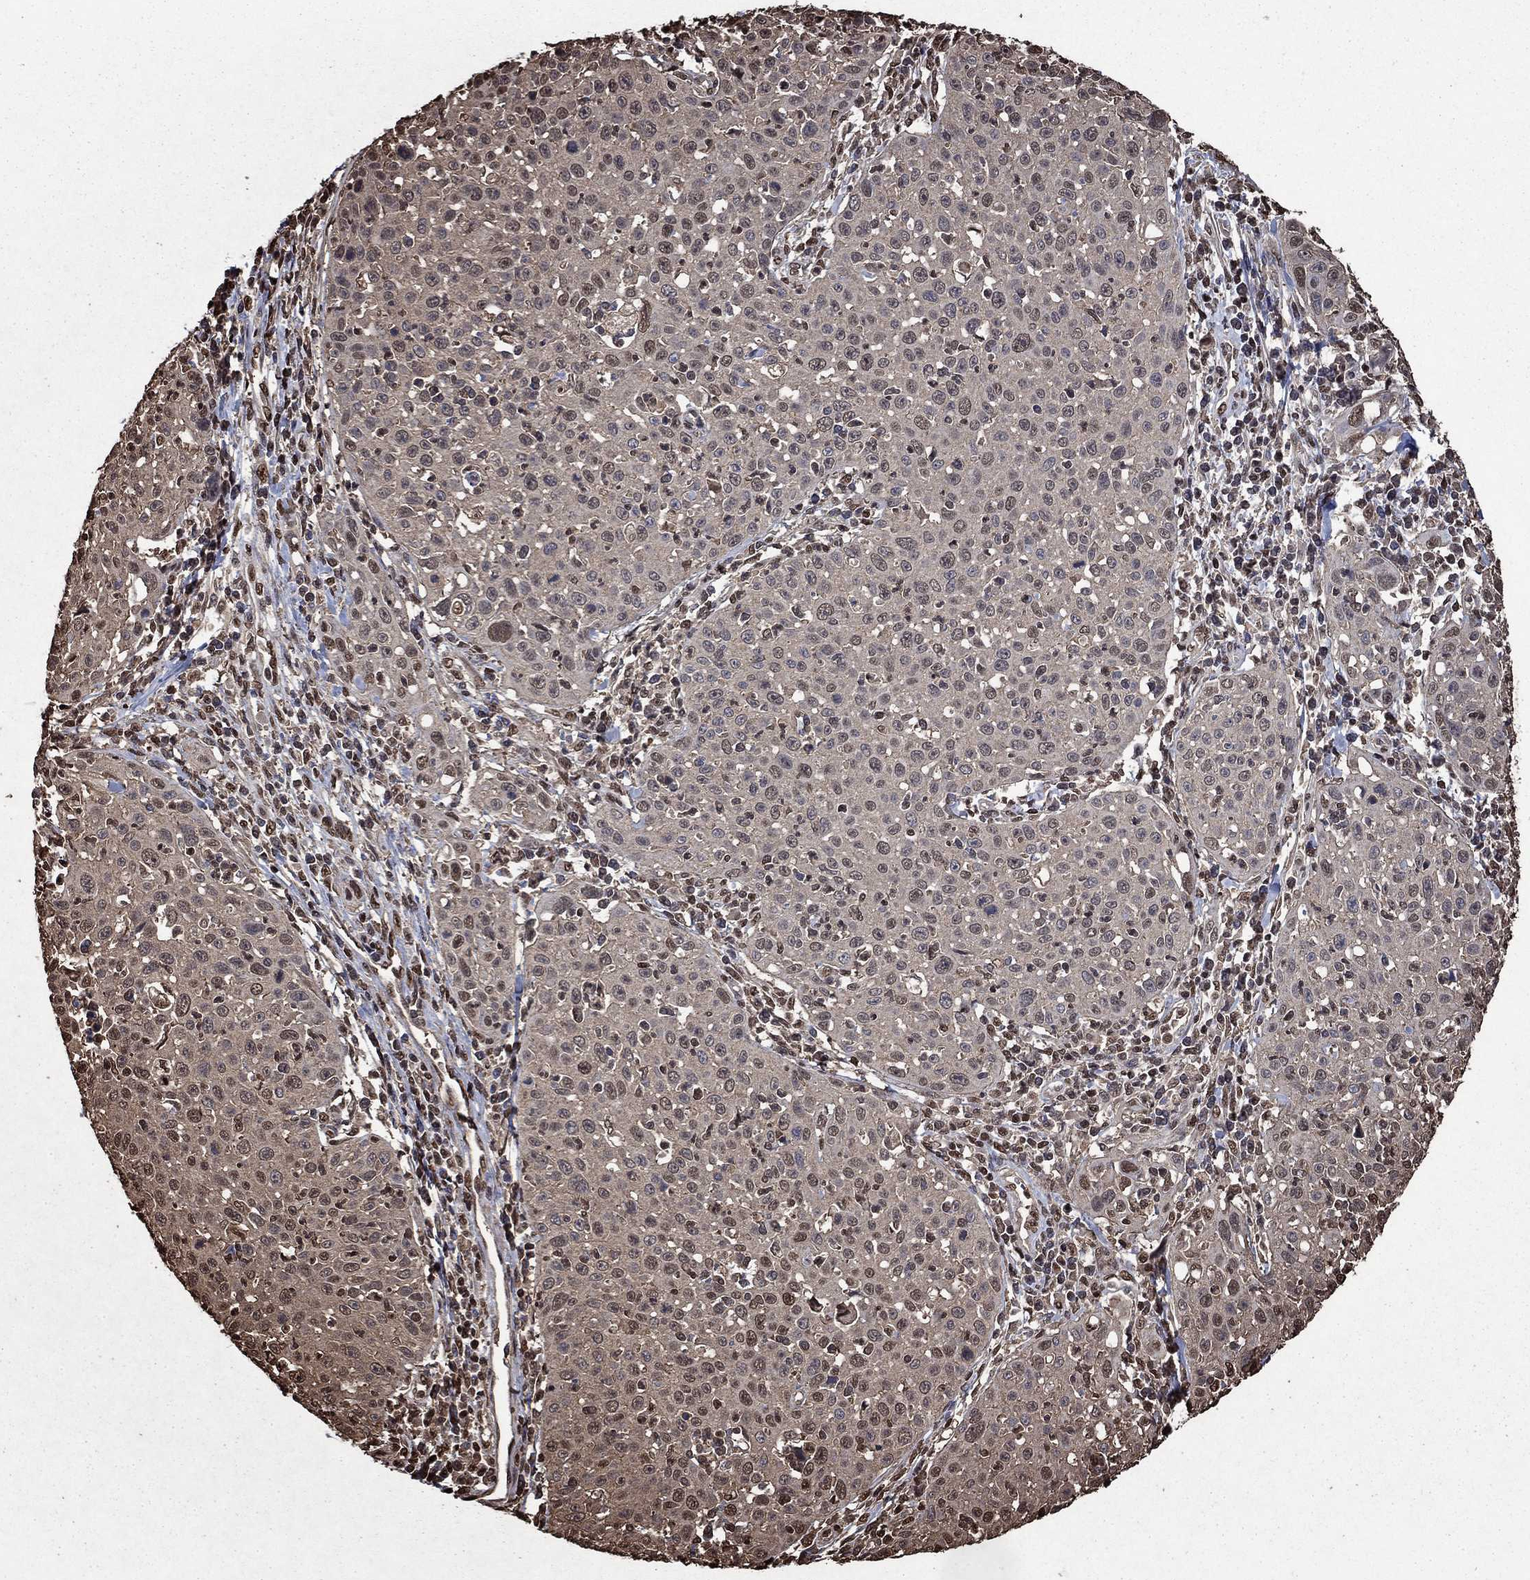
{"staining": {"intensity": "weak", "quantity": "<25%", "location": "cytoplasmic/membranous,nuclear"}, "tissue": "cervical cancer", "cell_type": "Tumor cells", "image_type": "cancer", "snomed": [{"axis": "morphology", "description": "Squamous cell carcinoma, NOS"}, {"axis": "topography", "description": "Cervix"}], "caption": "Tumor cells show no significant protein positivity in cervical cancer (squamous cell carcinoma).", "gene": "GAPDH", "patient": {"sex": "female", "age": 26}}